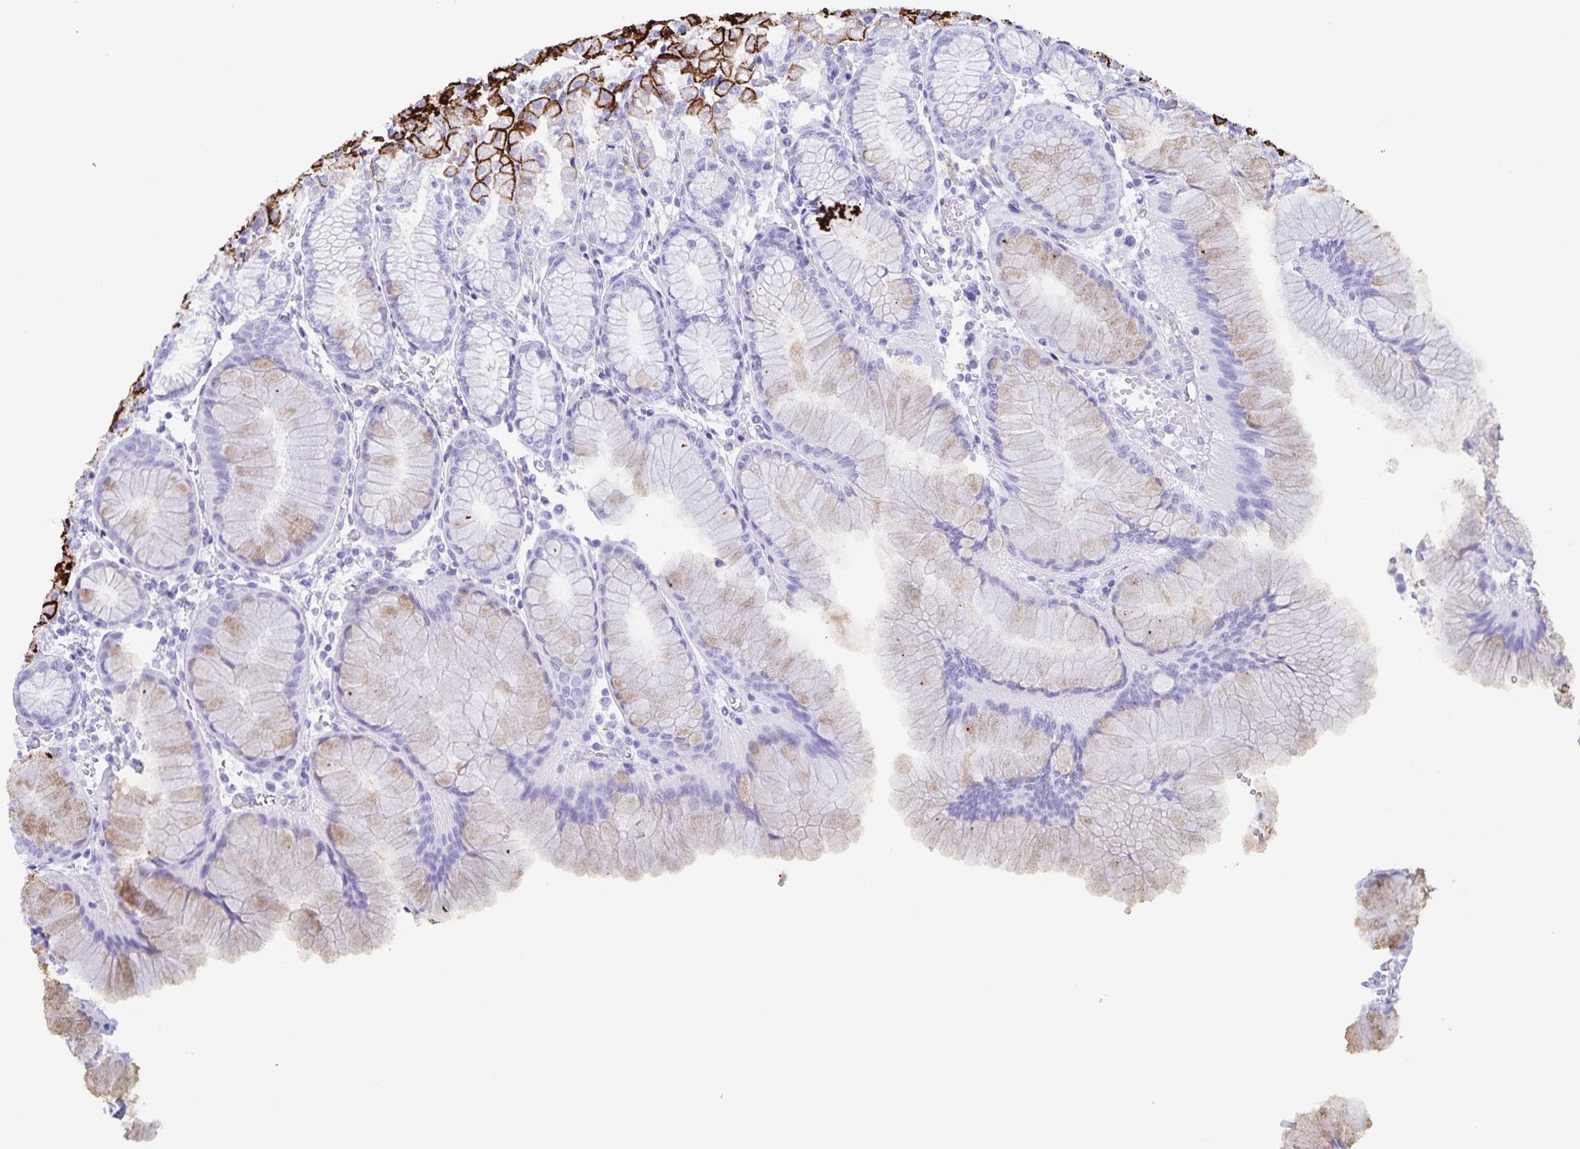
{"staining": {"intensity": "strong", "quantity": "25%-75%", "location": "cytoplasmic/membranous"}, "tissue": "stomach", "cell_type": "Glandular cells", "image_type": "normal", "snomed": [{"axis": "morphology", "description": "Normal tissue, NOS"}, {"axis": "topography", "description": "Stomach"}], "caption": "This micrograph reveals immunohistochemistry staining of benign human stomach, with high strong cytoplasmic/membranous positivity in about 25%-75% of glandular cells.", "gene": "AQP4", "patient": {"sex": "female", "age": 57}}